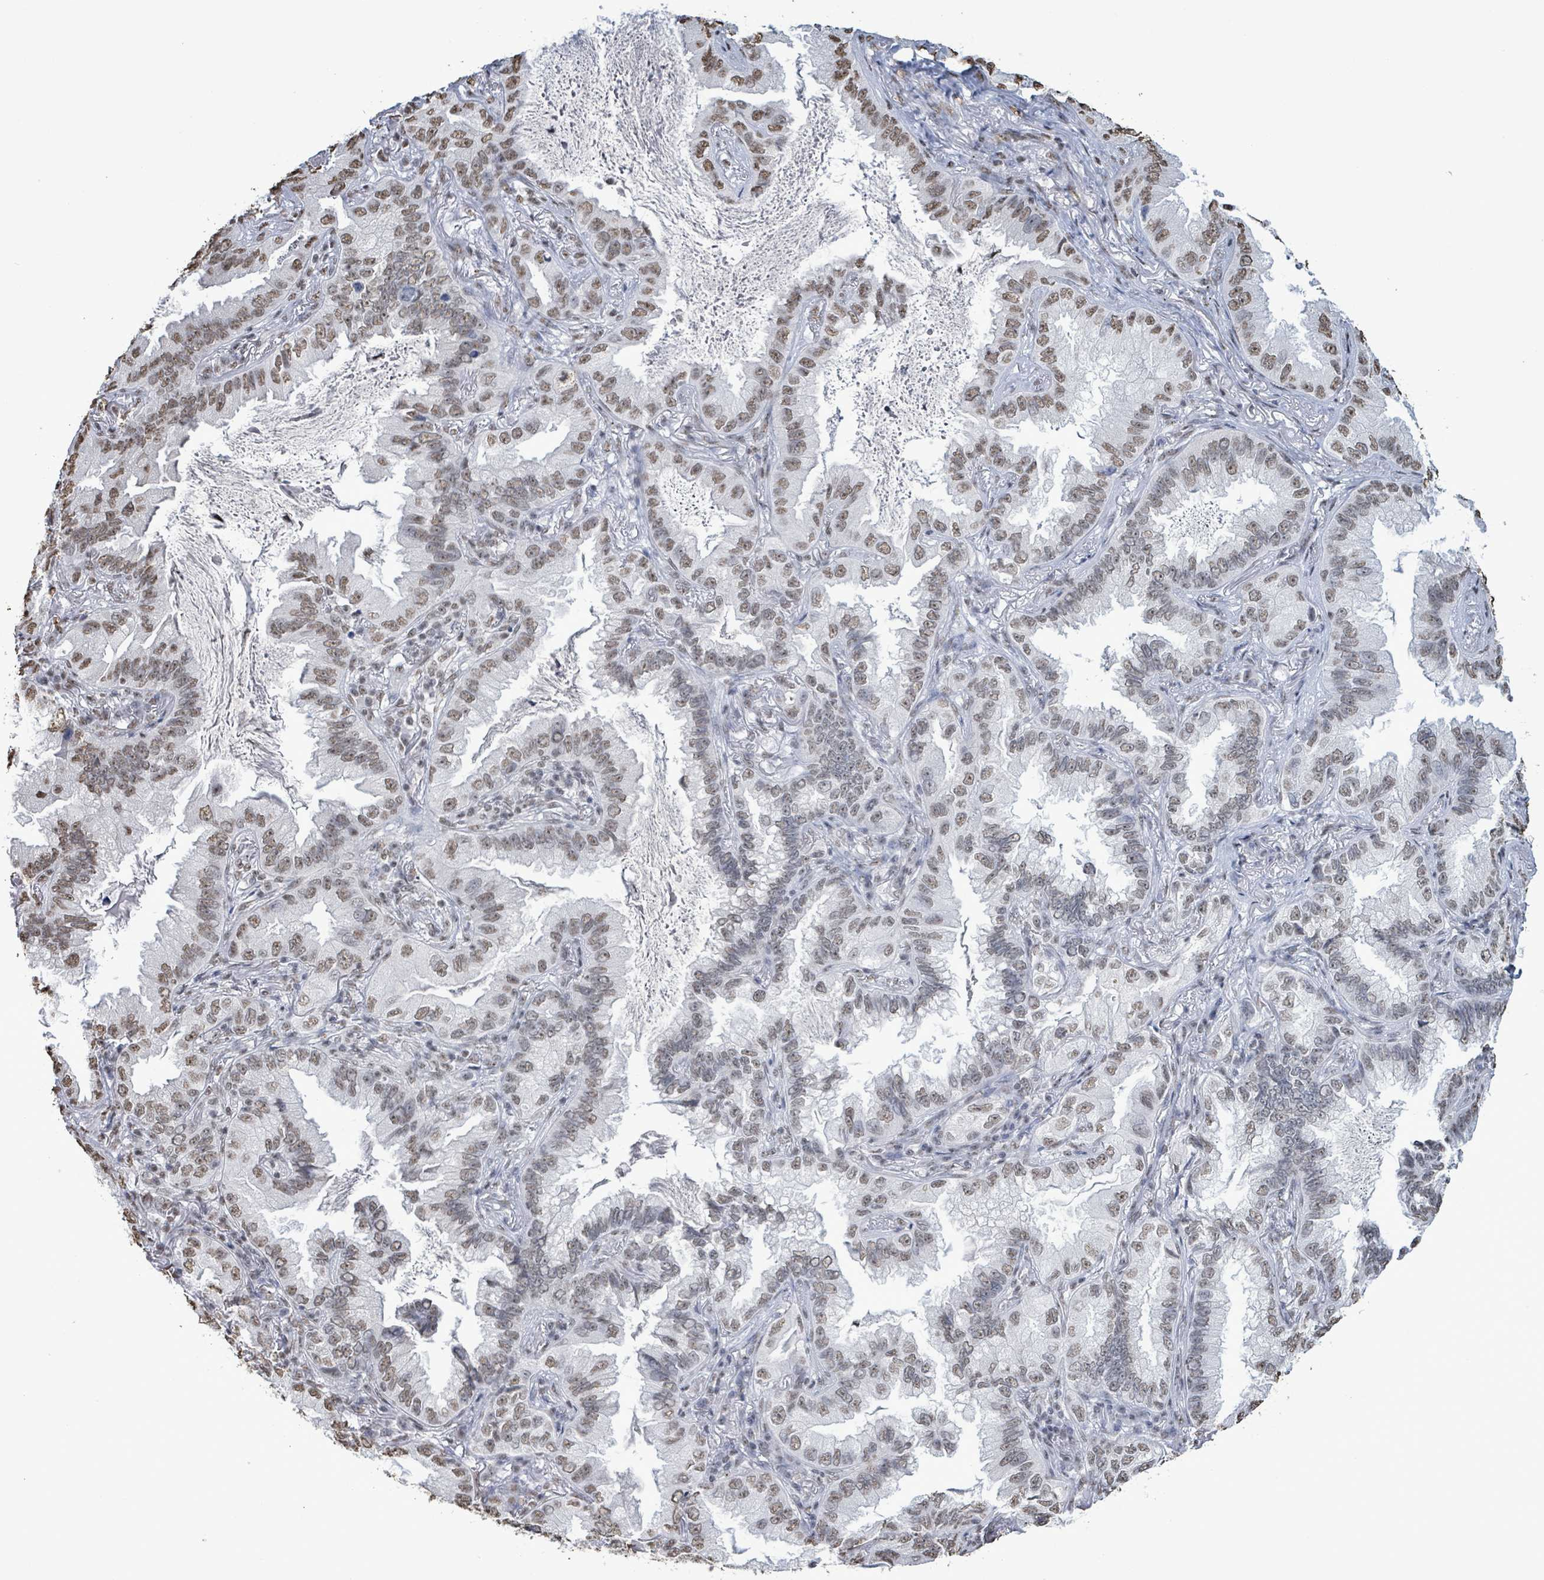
{"staining": {"intensity": "weak", "quantity": ">75%", "location": "nuclear"}, "tissue": "lung cancer", "cell_type": "Tumor cells", "image_type": "cancer", "snomed": [{"axis": "morphology", "description": "Adenocarcinoma, NOS"}, {"axis": "topography", "description": "Lung"}], "caption": "High-power microscopy captured an immunohistochemistry histopathology image of lung cancer (adenocarcinoma), revealing weak nuclear staining in approximately >75% of tumor cells.", "gene": "SAMD14", "patient": {"sex": "female", "age": 69}}